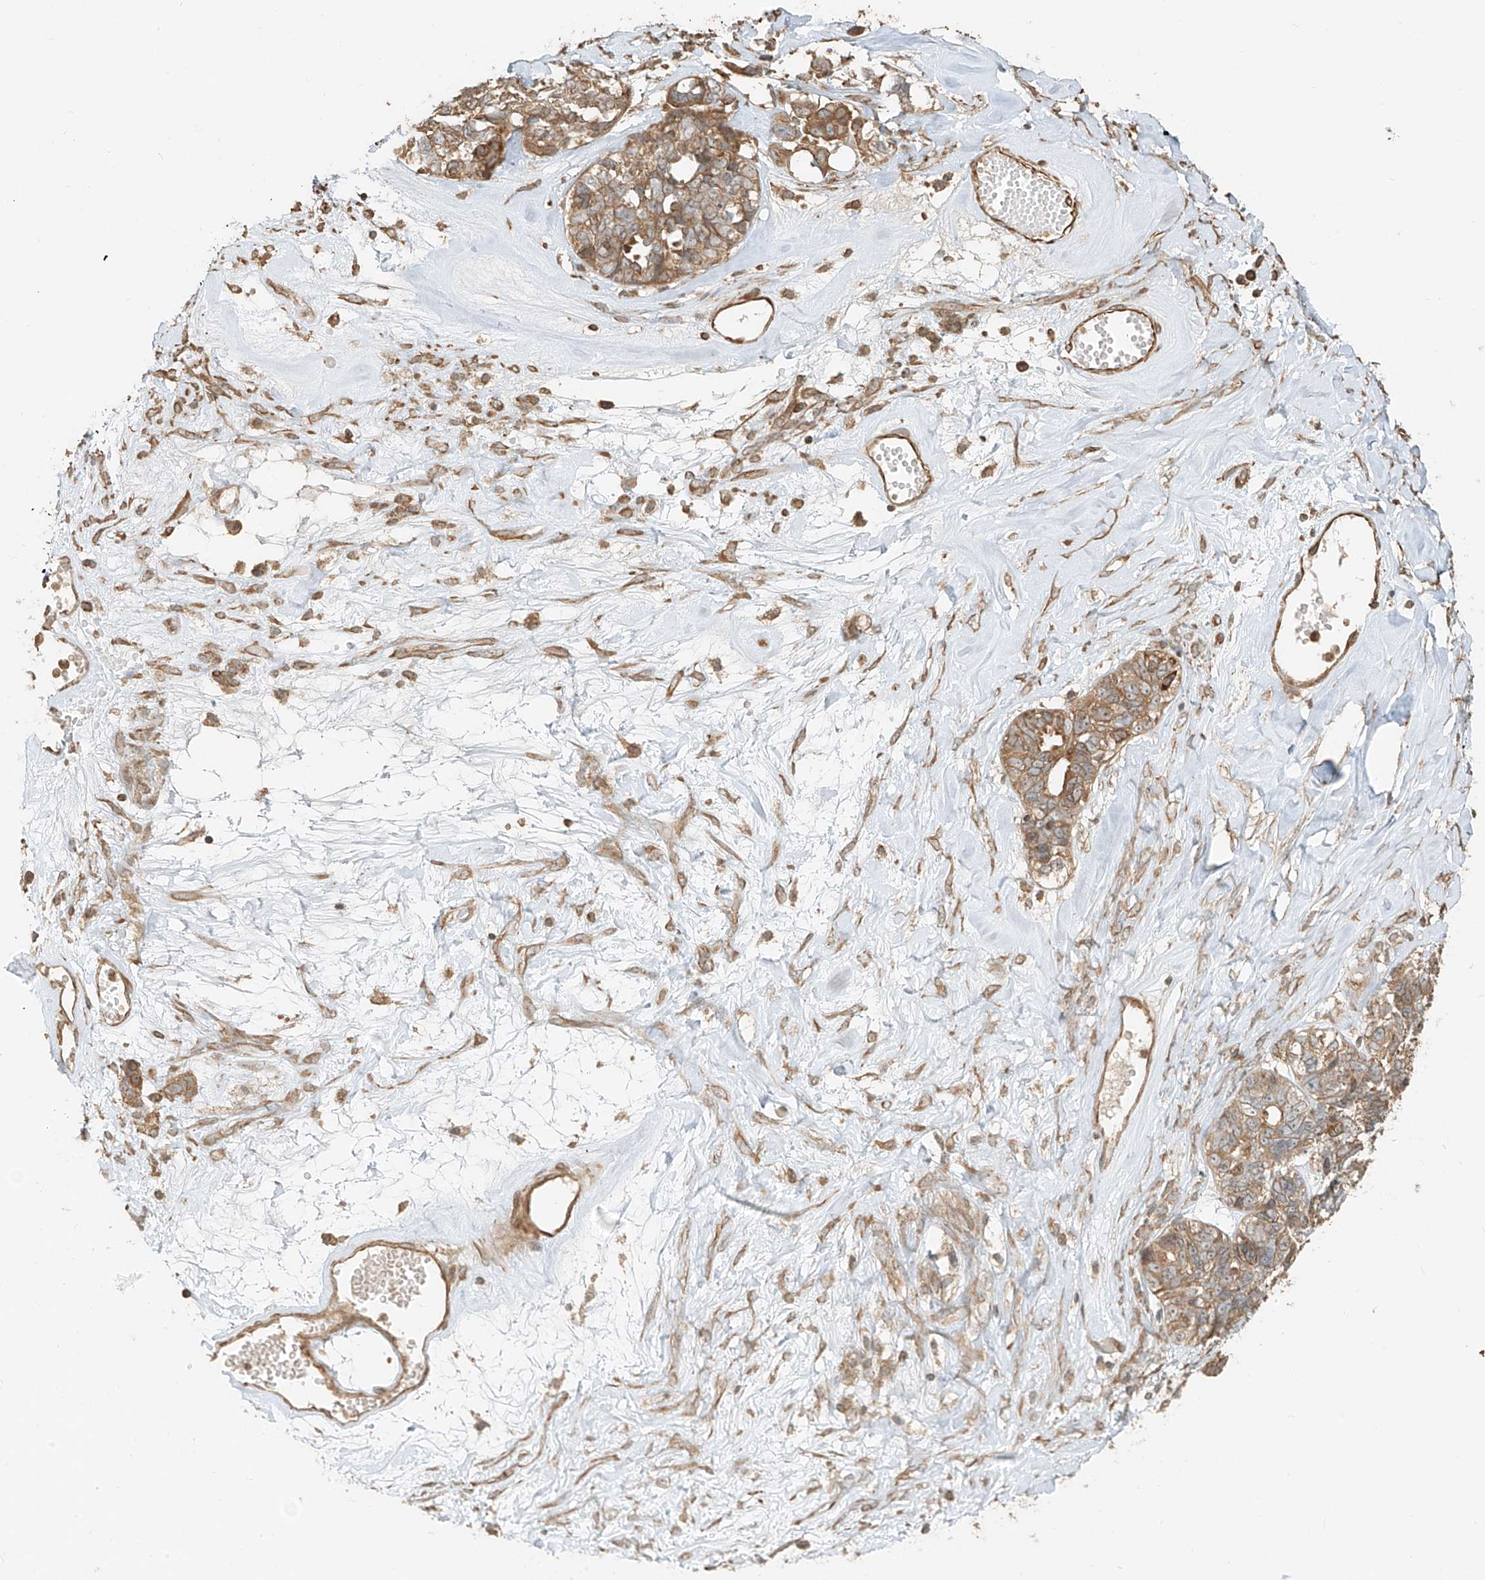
{"staining": {"intensity": "moderate", "quantity": ">75%", "location": "cytoplasmic/membranous"}, "tissue": "ovarian cancer", "cell_type": "Tumor cells", "image_type": "cancer", "snomed": [{"axis": "morphology", "description": "Cystadenocarcinoma, serous, NOS"}, {"axis": "topography", "description": "Ovary"}], "caption": "Ovarian cancer was stained to show a protein in brown. There is medium levels of moderate cytoplasmic/membranous staining in approximately >75% of tumor cells.", "gene": "ANKZF1", "patient": {"sex": "female", "age": 79}}